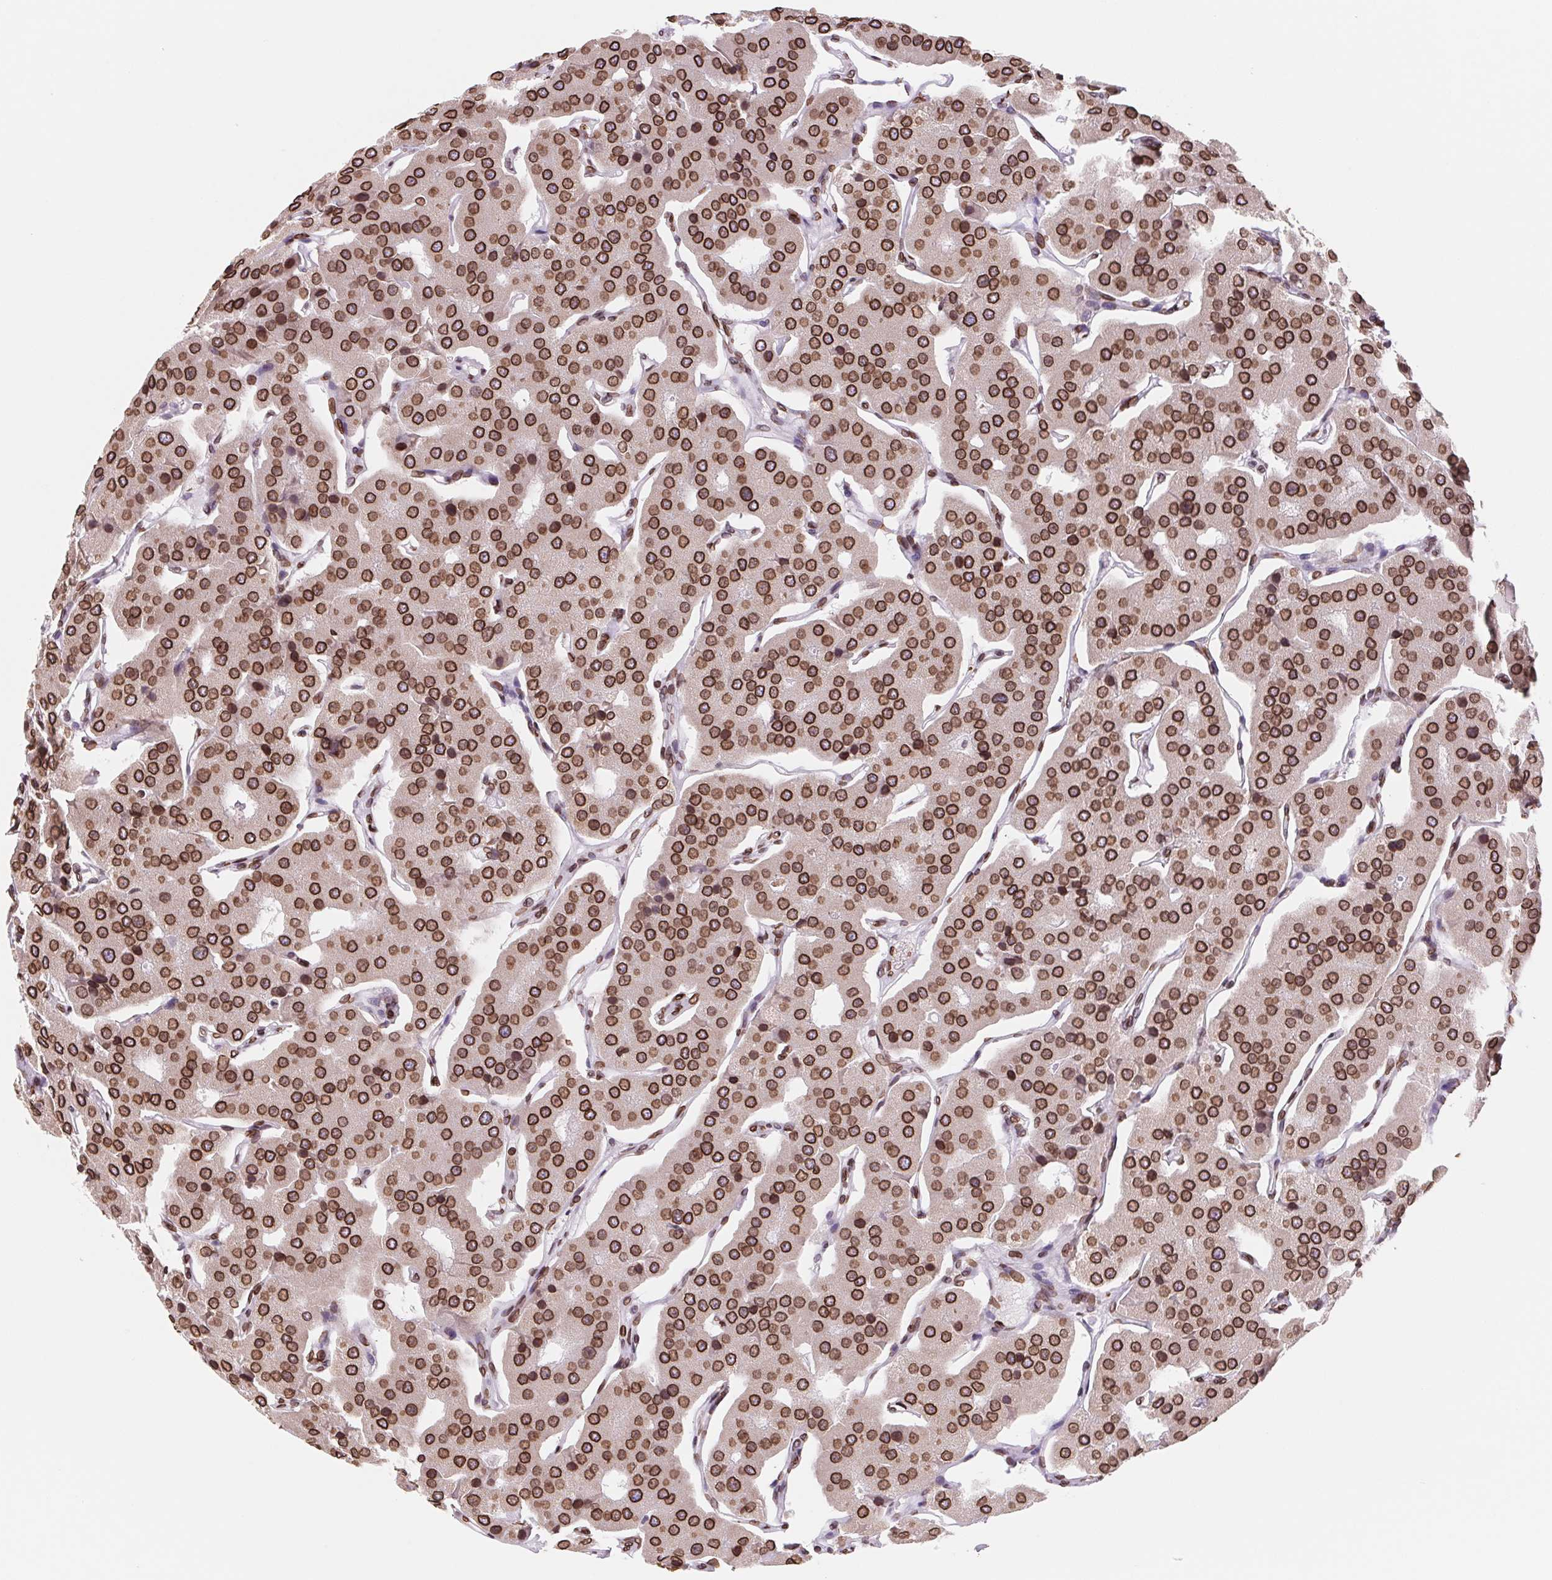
{"staining": {"intensity": "strong", "quantity": ">75%", "location": "cytoplasmic/membranous,nuclear"}, "tissue": "parathyroid gland", "cell_type": "Glandular cells", "image_type": "normal", "snomed": [{"axis": "morphology", "description": "Normal tissue, NOS"}, {"axis": "morphology", "description": "Adenoma, NOS"}, {"axis": "topography", "description": "Parathyroid gland"}], "caption": "A brown stain shows strong cytoplasmic/membranous,nuclear staining of a protein in glandular cells of unremarkable parathyroid gland. (Stains: DAB in brown, nuclei in blue, Microscopy: brightfield microscopy at high magnification).", "gene": "LMNB2", "patient": {"sex": "female", "age": 86}}